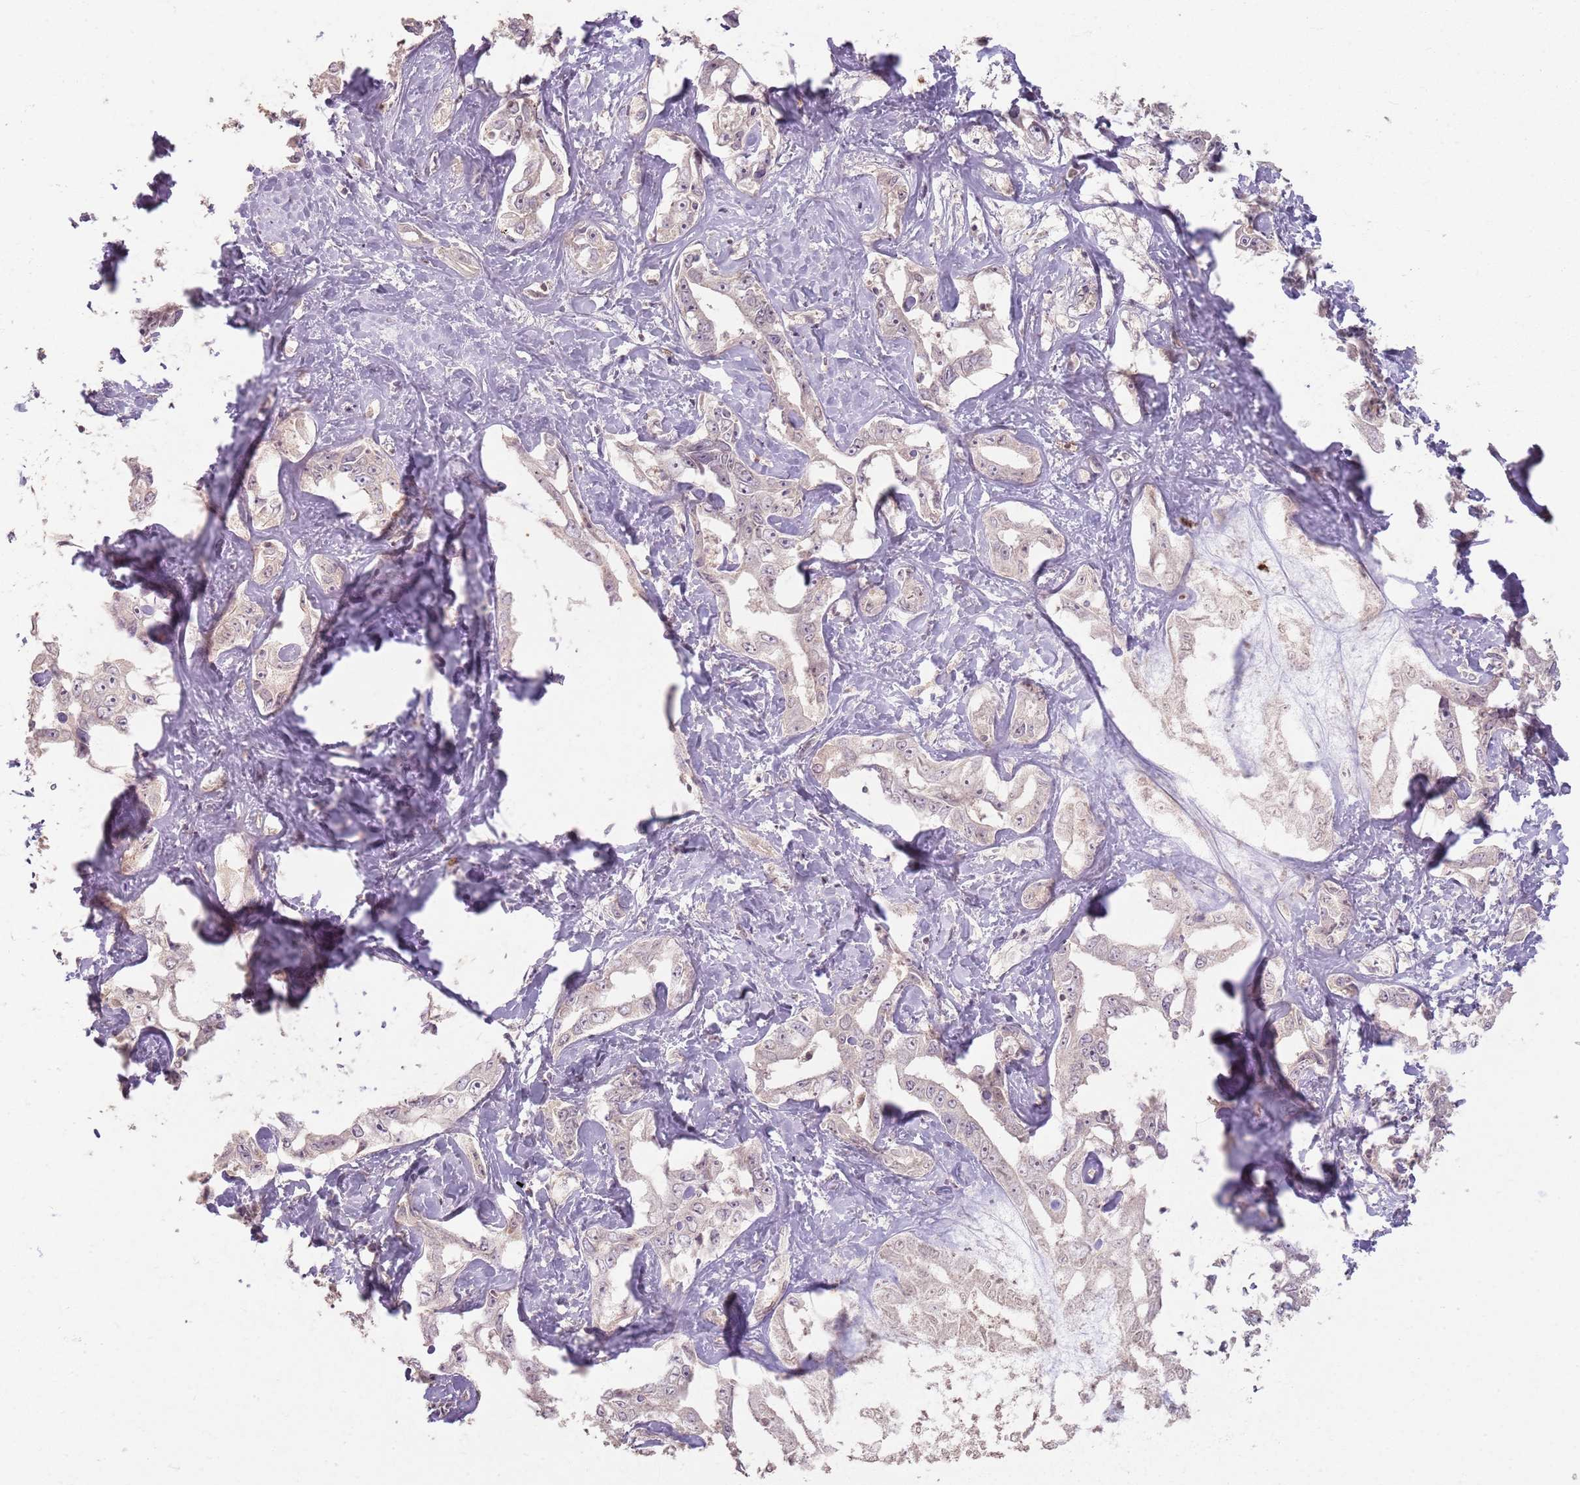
{"staining": {"intensity": "negative", "quantity": "none", "location": "none"}, "tissue": "liver cancer", "cell_type": "Tumor cells", "image_type": "cancer", "snomed": [{"axis": "morphology", "description": "Cholangiocarcinoma"}, {"axis": "topography", "description": "Liver"}], "caption": "DAB (3,3'-diaminobenzidine) immunohistochemical staining of human liver cancer (cholangiocarcinoma) demonstrates no significant staining in tumor cells. (DAB (3,3'-diaminobenzidine) IHC with hematoxylin counter stain).", "gene": "CCDC168", "patient": {"sex": "male", "age": 59}}